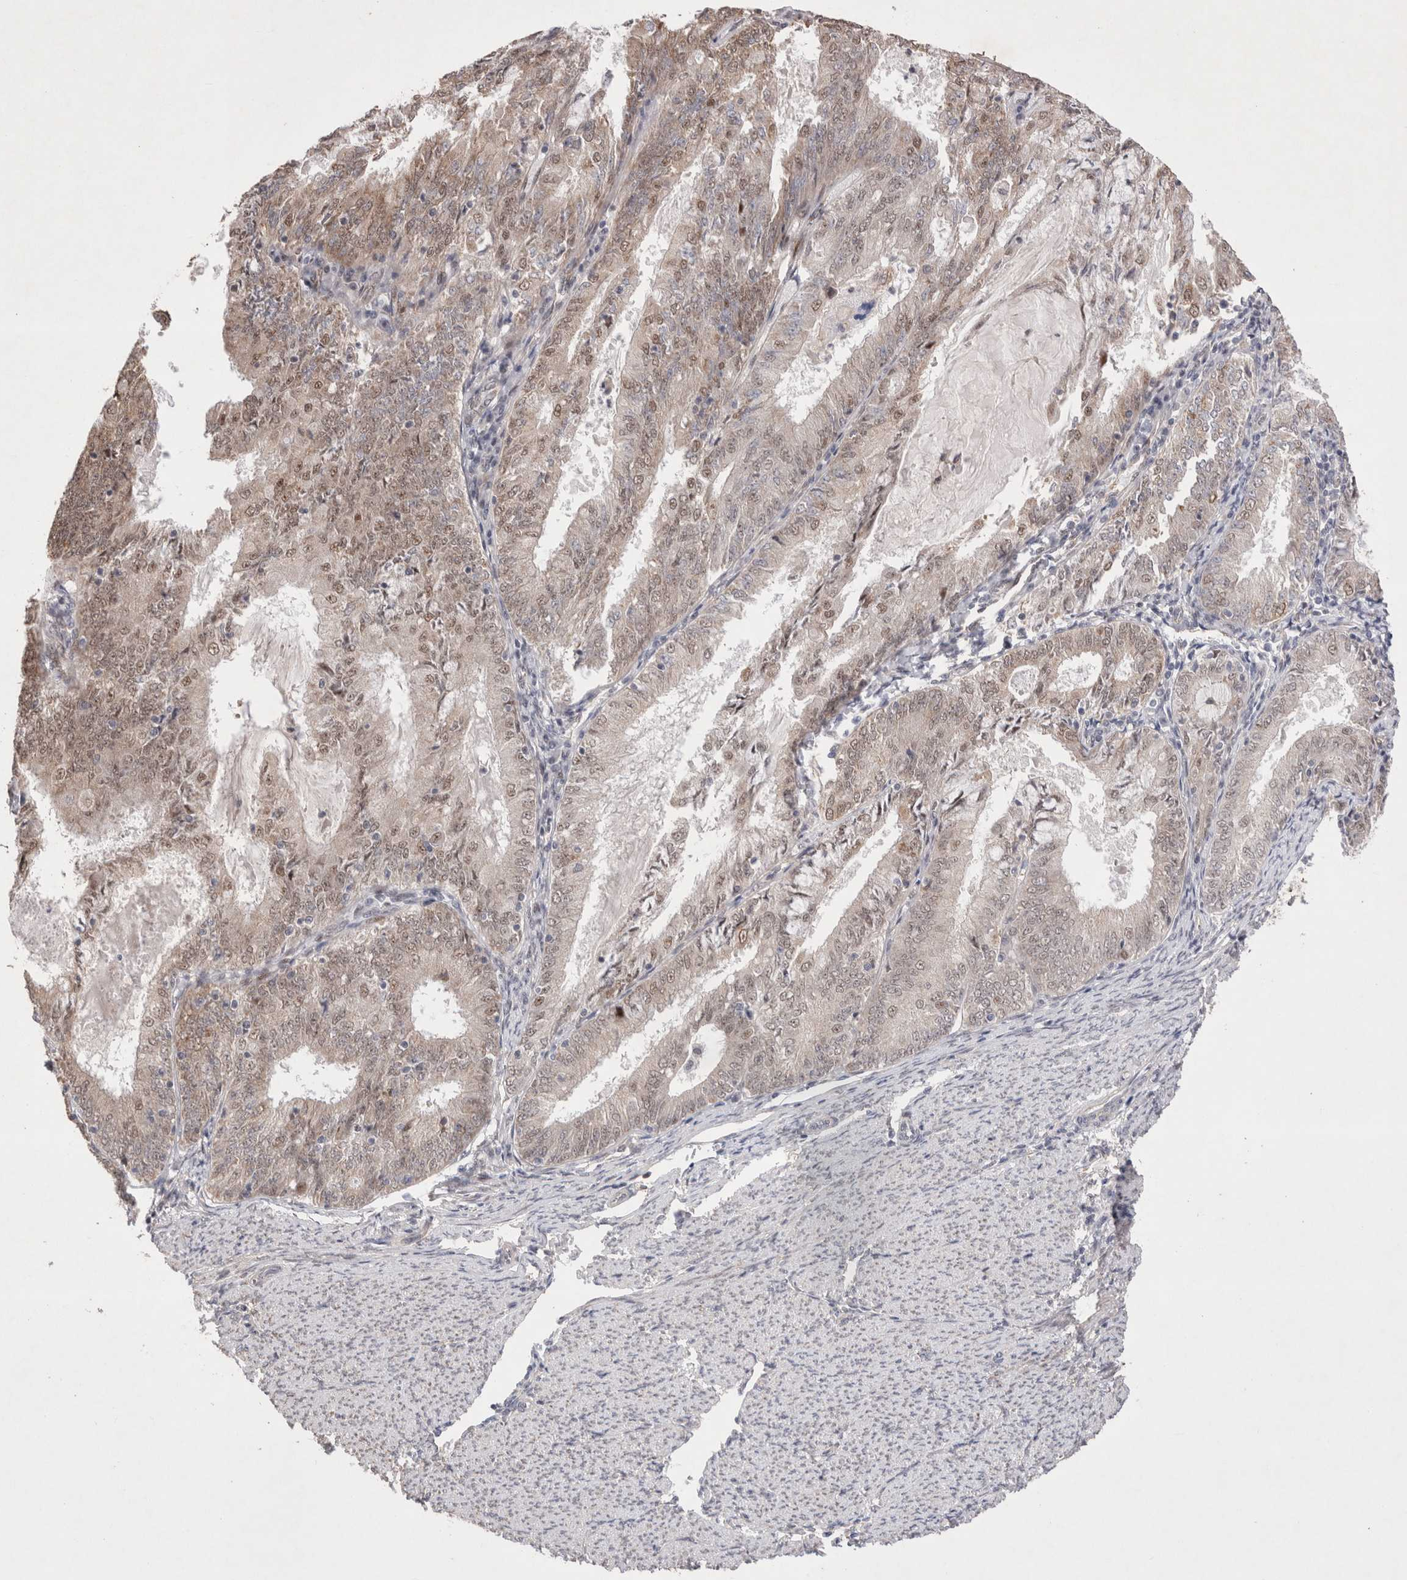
{"staining": {"intensity": "weak", "quantity": "25%-75%", "location": "cytoplasmic/membranous,nuclear"}, "tissue": "endometrial cancer", "cell_type": "Tumor cells", "image_type": "cancer", "snomed": [{"axis": "morphology", "description": "Adenocarcinoma, NOS"}, {"axis": "topography", "description": "Endometrium"}], "caption": "The micrograph reveals a brown stain indicating the presence of a protein in the cytoplasmic/membranous and nuclear of tumor cells in endometrial cancer (adenocarcinoma).", "gene": "GIMAP6", "patient": {"sex": "female", "age": 57}}